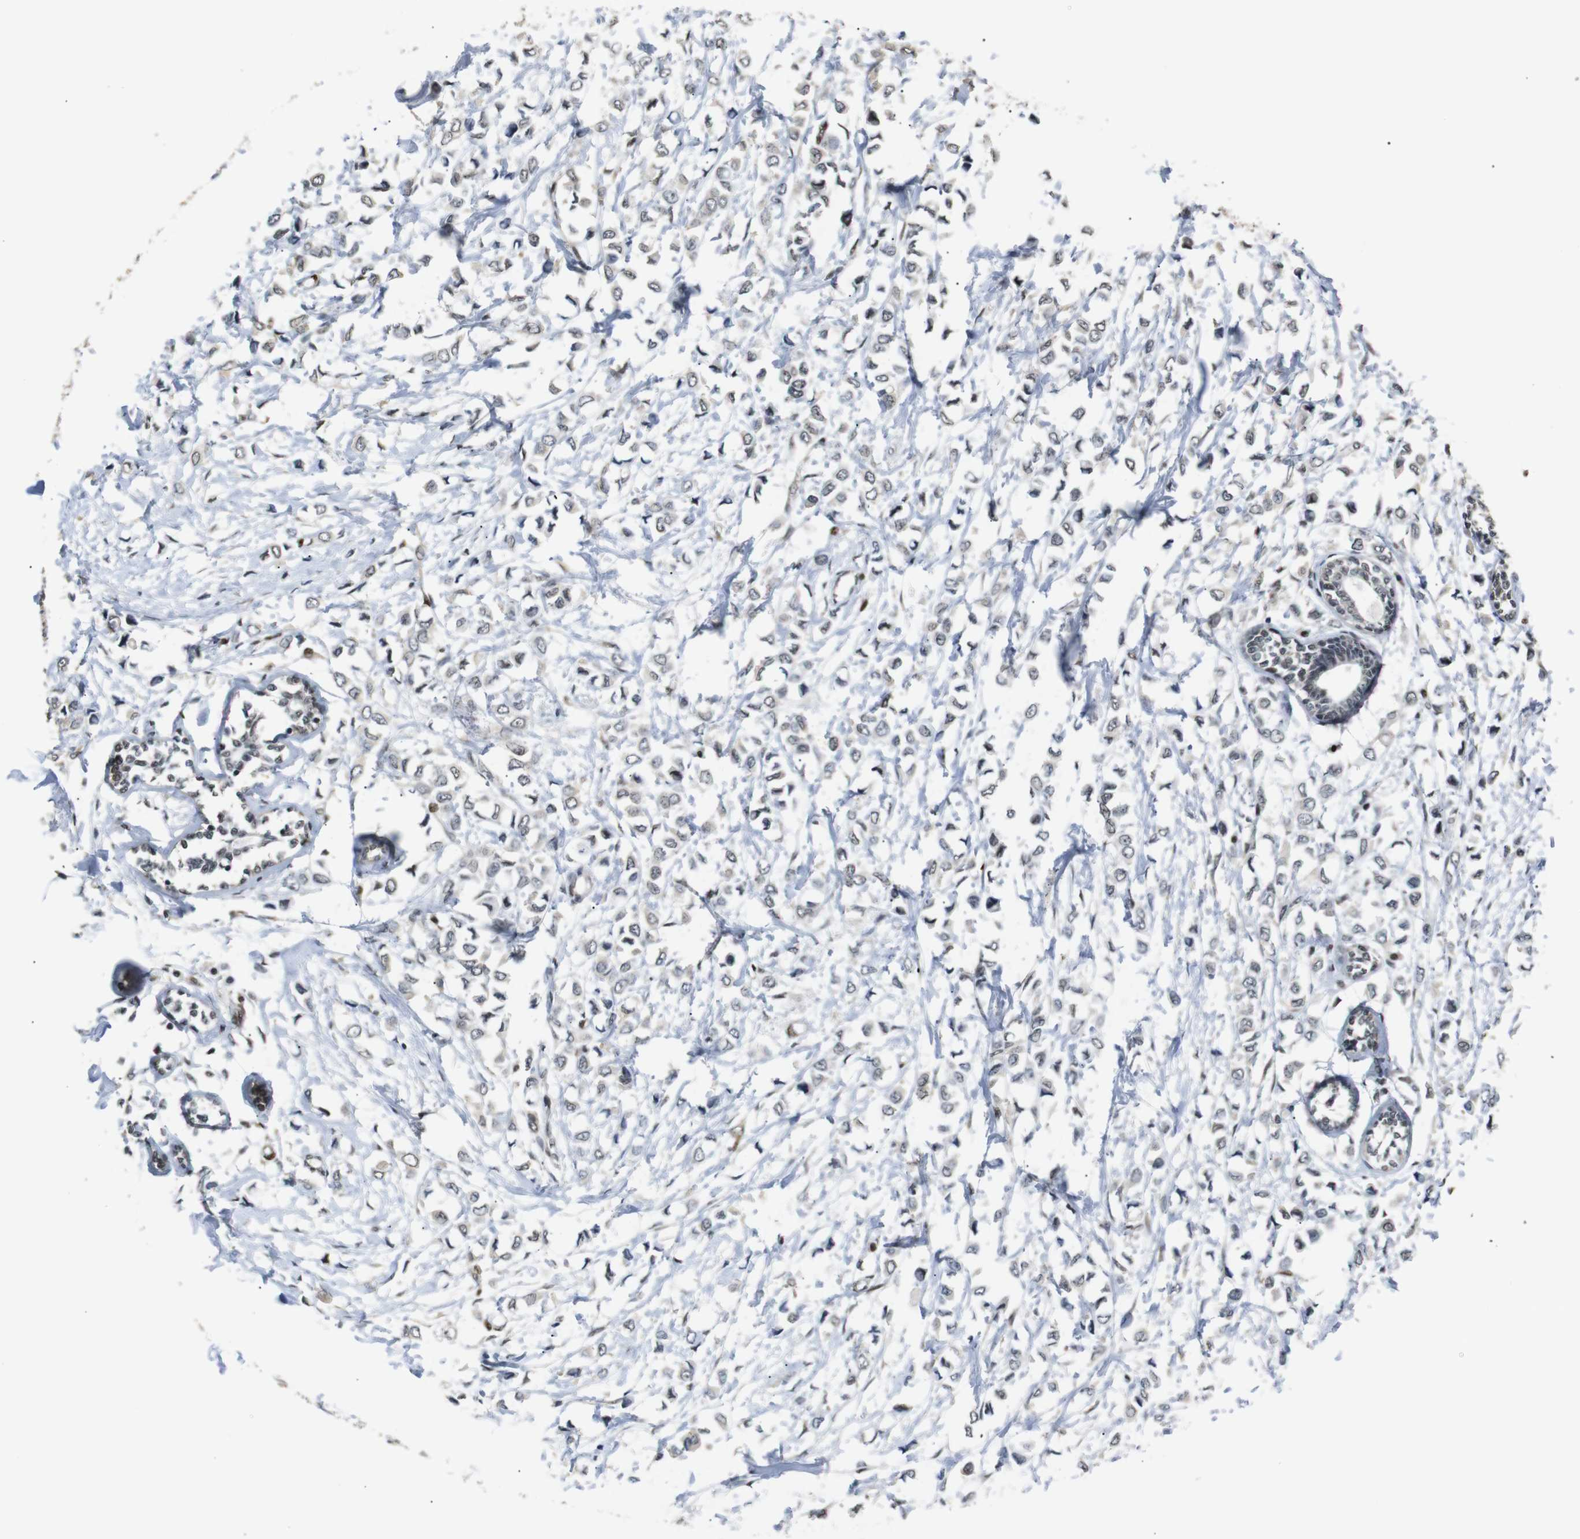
{"staining": {"intensity": "weak", "quantity": "25%-75%", "location": "cytoplasmic/membranous,nuclear"}, "tissue": "breast cancer", "cell_type": "Tumor cells", "image_type": "cancer", "snomed": [{"axis": "morphology", "description": "Lobular carcinoma"}, {"axis": "topography", "description": "Breast"}], "caption": "Immunohistochemical staining of human breast cancer (lobular carcinoma) reveals weak cytoplasmic/membranous and nuclear protein staining in approximately 25%-75% of tumor cells. The protein of interest is shown in brown color, while the nuclei are stained blue.", "gene": "TBX2", "patient": {"sex": "female", "age": 51}}